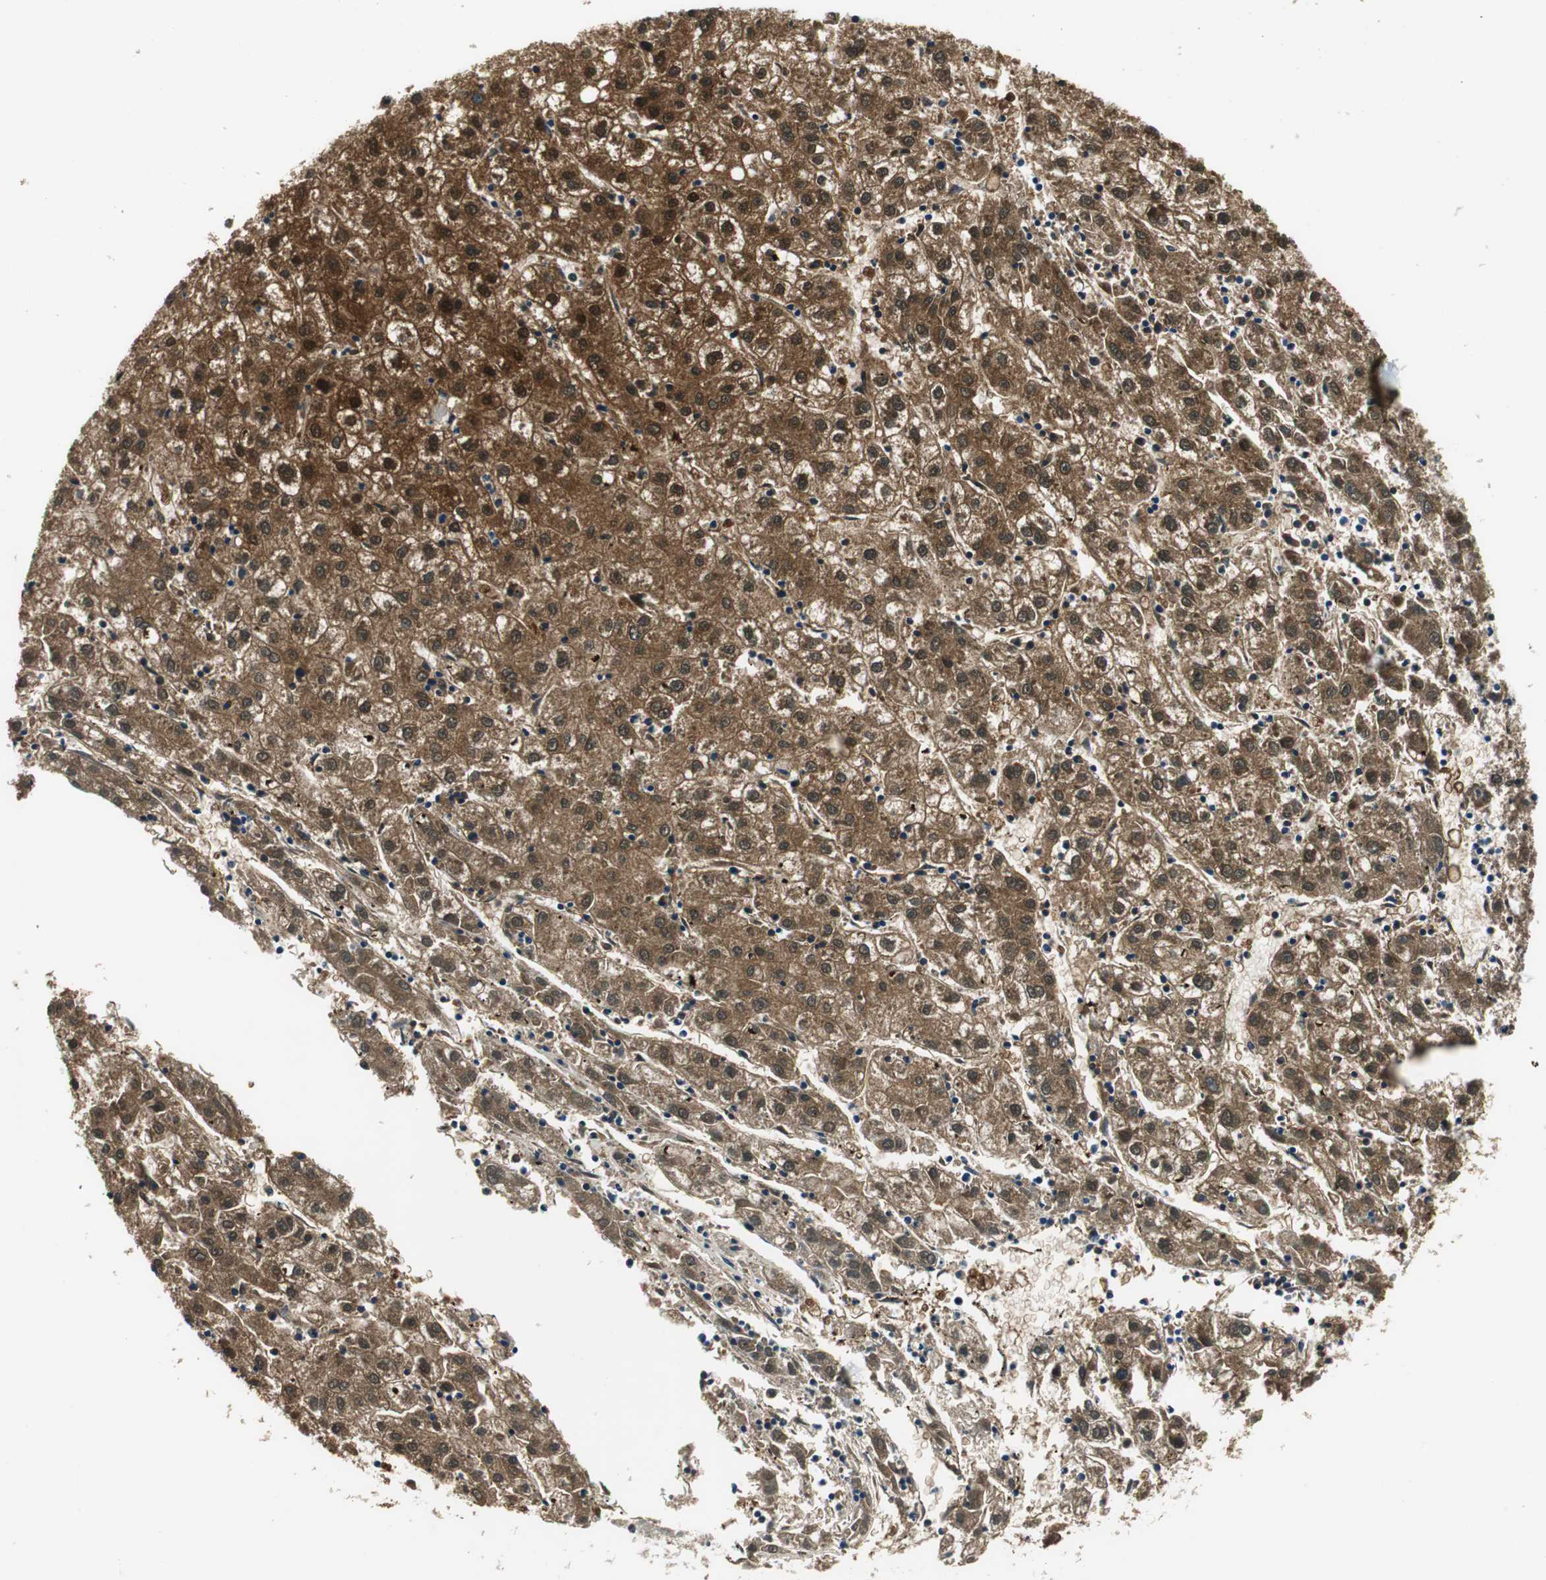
{"staining": {"intensity": "strong", "quantity": ">75%", "location": "cytoplasmic/membranous"}, "tissue": "liver cancer", "cell_type": "Tumor cells", "image_type": "cancer", "snomed": [{"axis": "morphology", "description": "Carcinoma, Hepatocellular, NOS"}, {"axis": "topography", "description": "Liver"}], "caption": "Immunohistochemical staining of liver cancer (hepatocellular carcinoma) exhibits high levels of strong cytoplasmic/membranous expression in approximately >75% of tumor cells.", "gene": "ME1", "patient": {"sex": "male", "age": 72}}